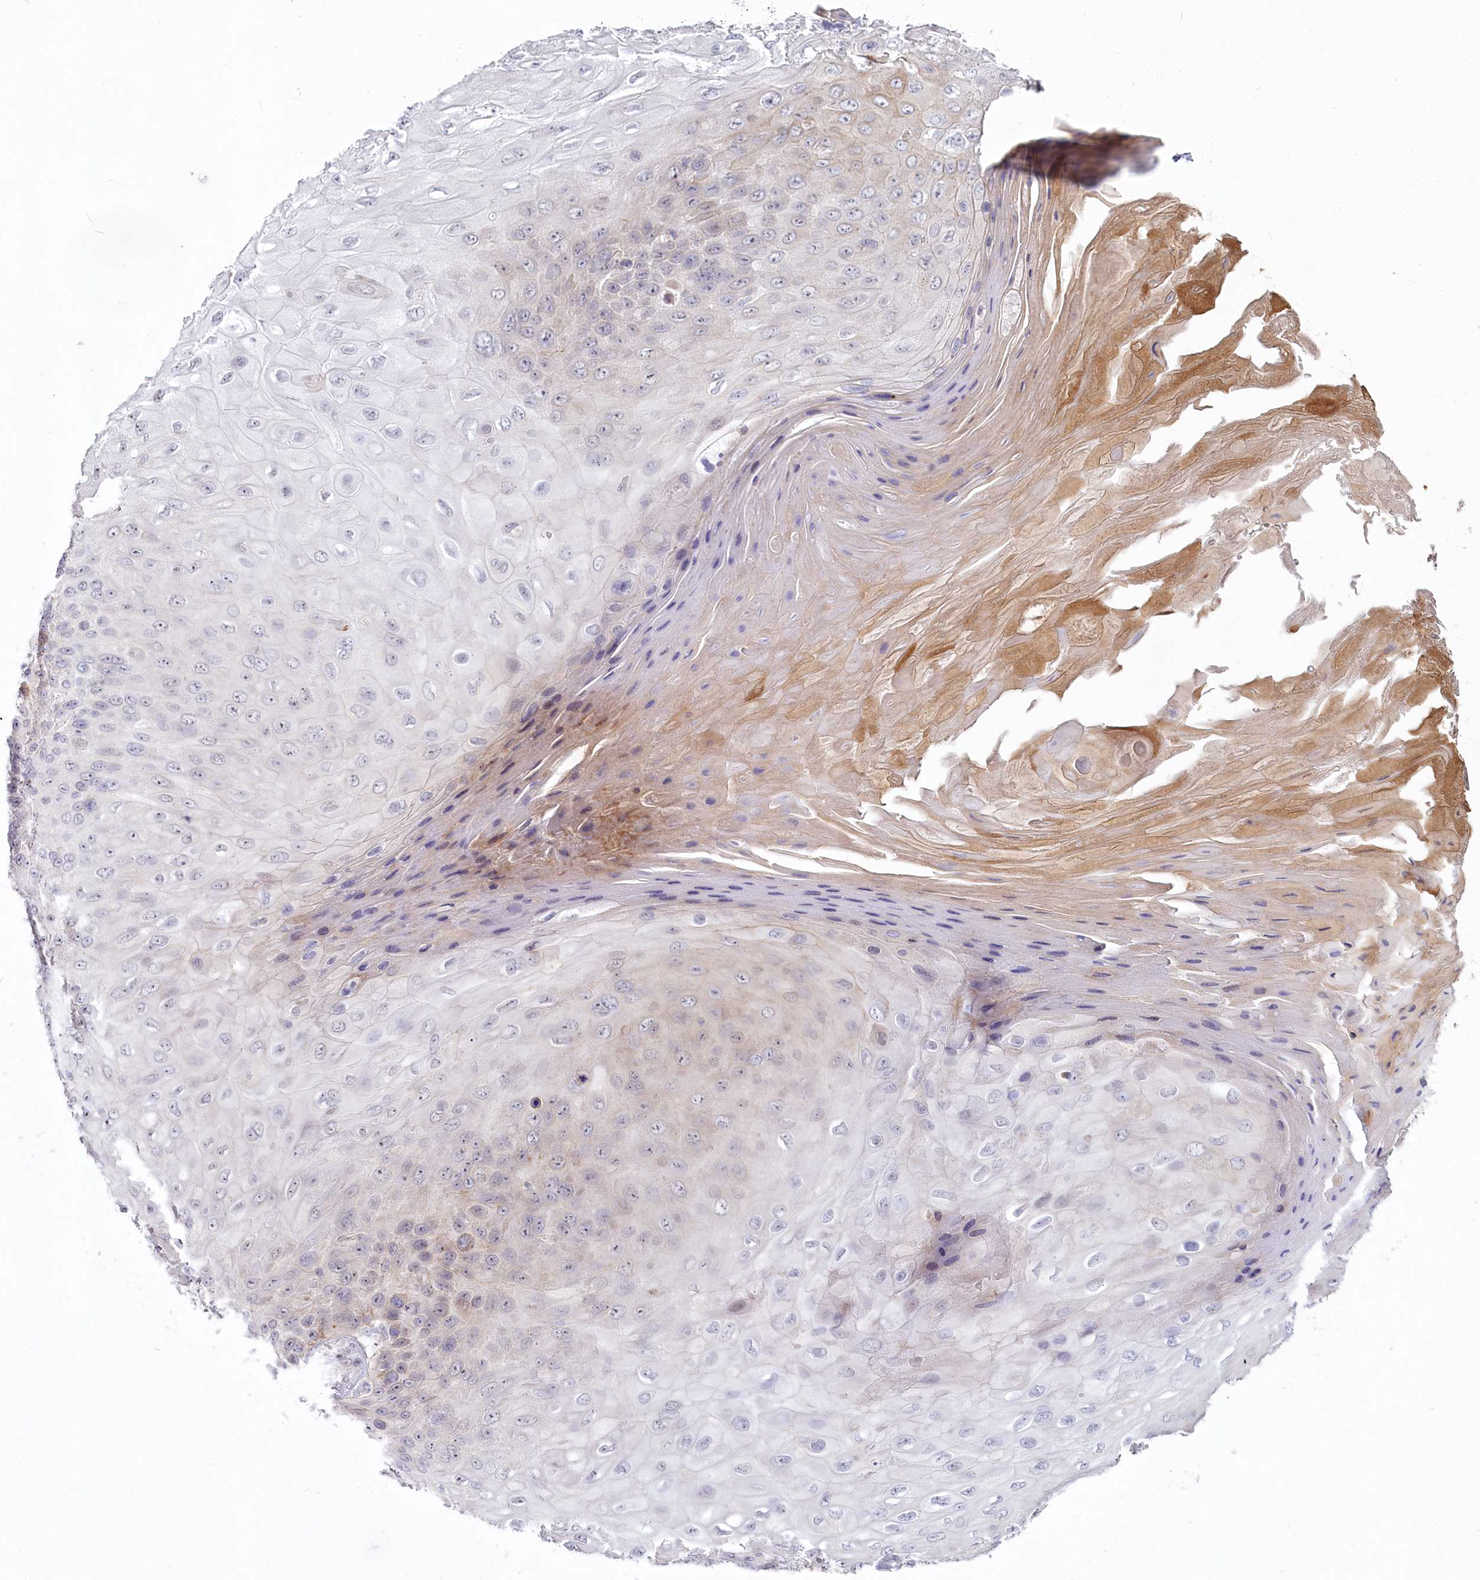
{"staining": {"intensity": "weak", "quantity": "<25%", "location": "cytoplasmic/membranous"}, "tissue": "skin cancer", "cell_type": "Tumor cells", "image_type": "cancer", "snomed": [{"axis": "morphology", "description": "Squamous cell carcinoma, NOS"}, {"axis": "topography", "description": "Skin"}], "caption": "Micrograph shows no significant protein expression in tumor cells of squamous cell carcinoma (skin).", "gene": "ABHD8", "patient": {"sex": "female", "age": 88}}